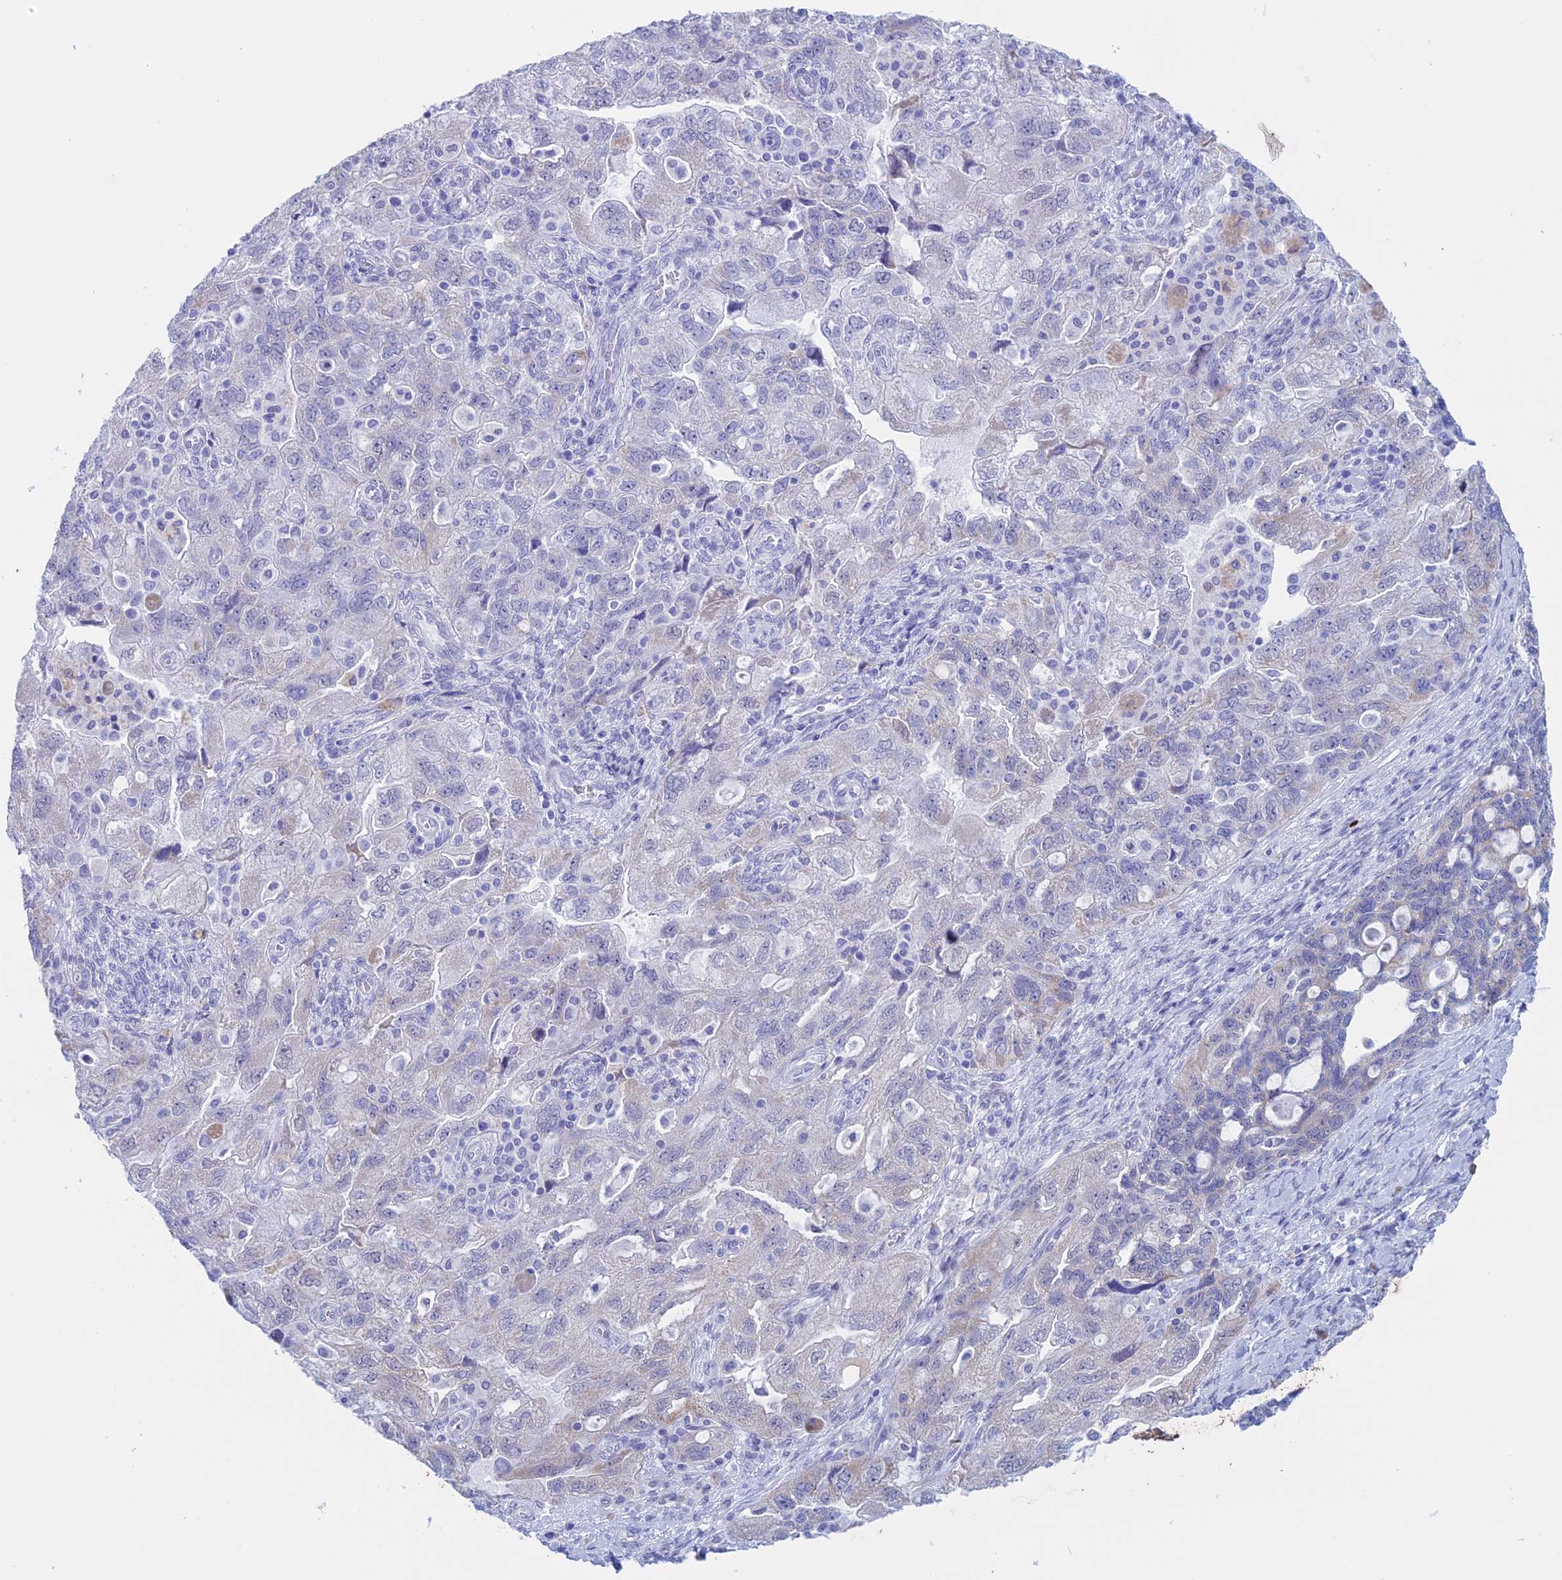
{"staining": {"intensity": "moderate", "quantity": "<25%", "location": "cytoplasmic/membranous,nuclear"}, "tissue": "ovarian cancer", "cell_type": "Tumor cells", "image_type": "cancer", "snomed": [{"axis": "morphology", "description": "Carcinoma, endometroid"}, {"axis": "topography", "description": "Ovary"}], "caption": "Tumor cells exhibit low levels of moderate cytoplasmic/membranous and nuclear staining in approximately <25% of cells in ovarian cancer.", "gene": "LHFPL2", "patient": {"sex": "female", "age": 51}}